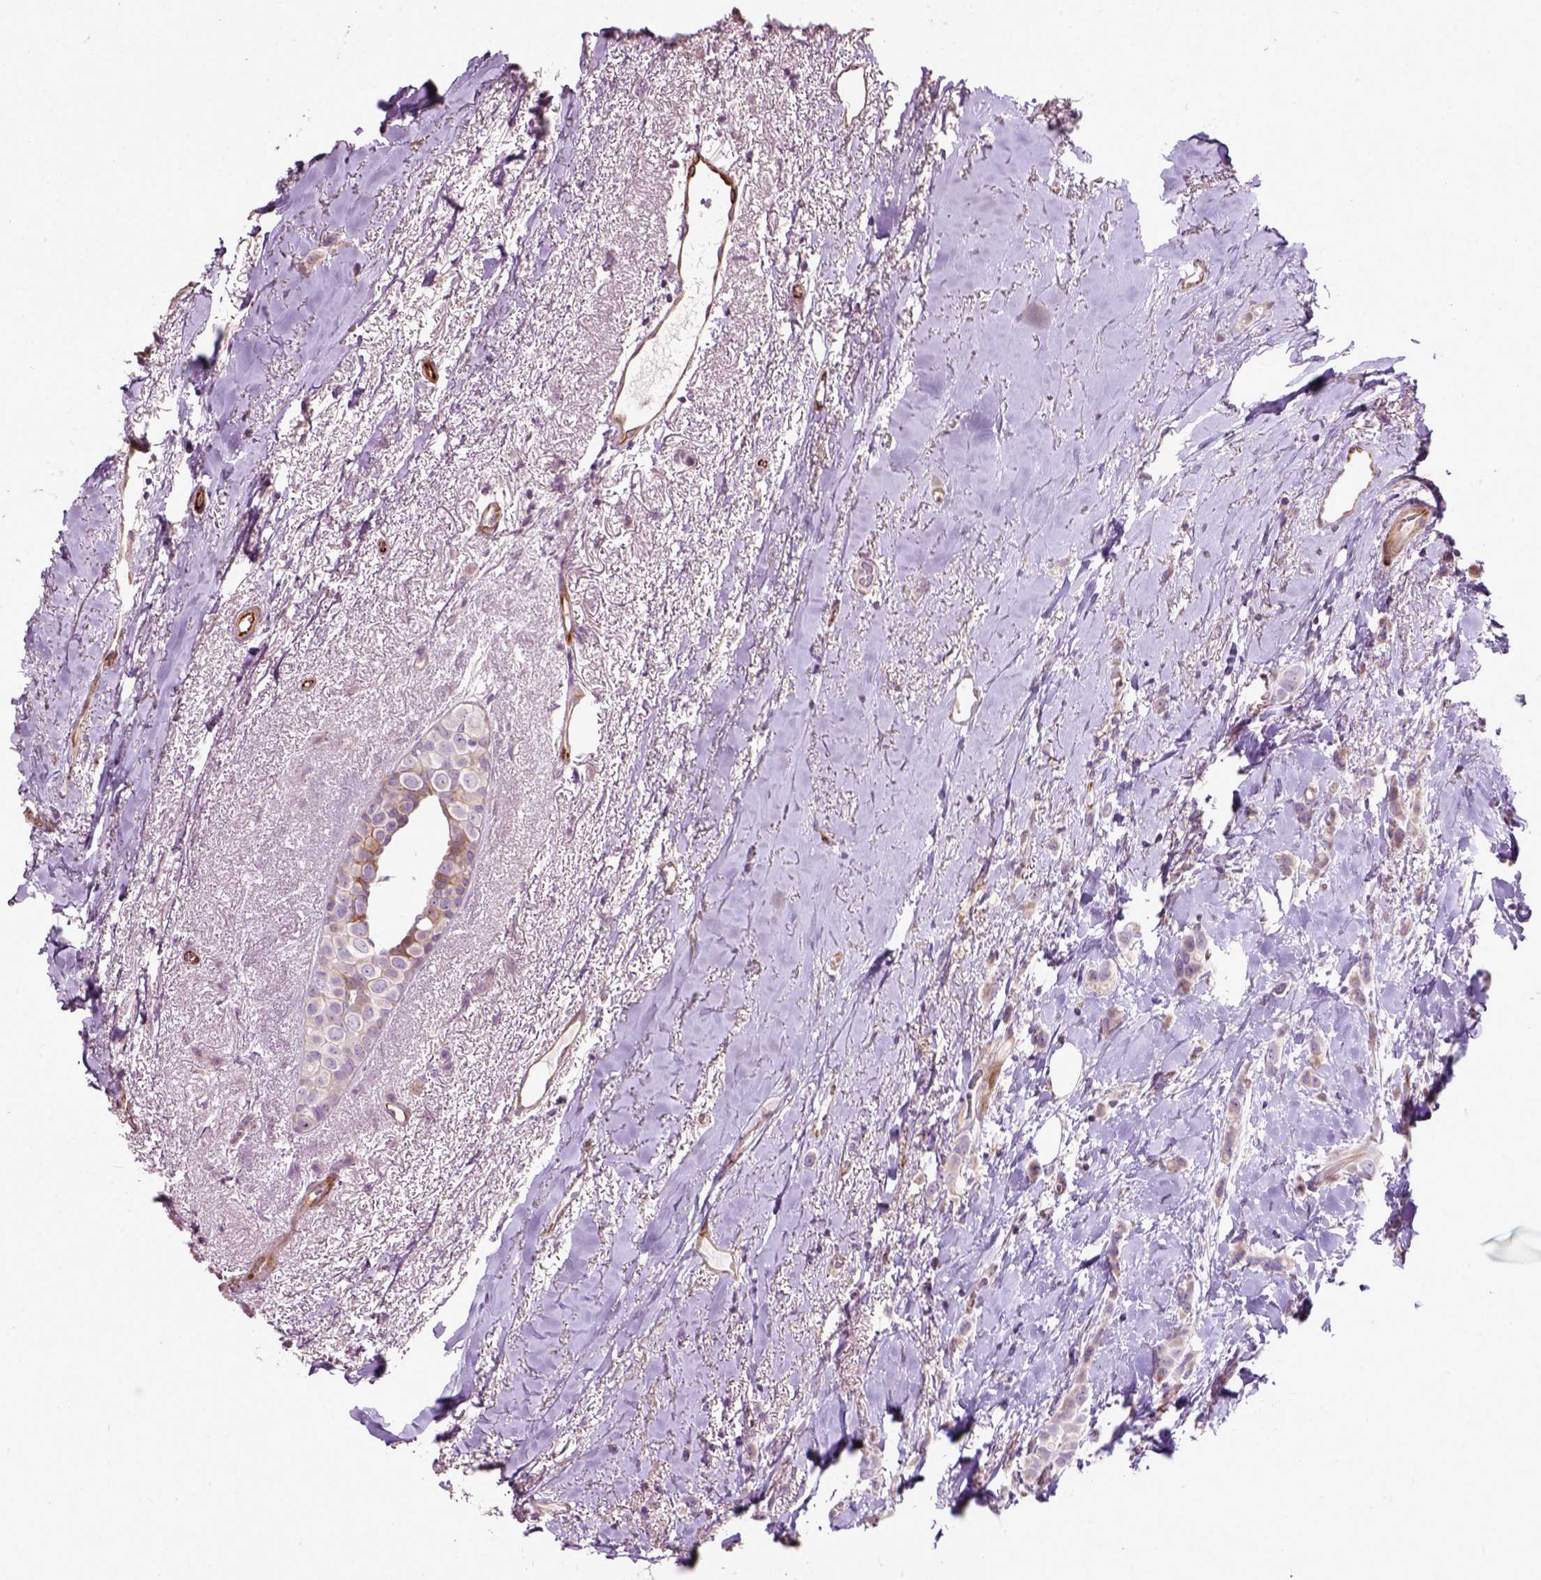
{"staining": {"intensity": "negative", "quantity": "none", "location": "none"}, "tissue": "breast cancer", "cell_type": "Tumor cells", "image_type": "cancer", "snomed": [{"axis": "morphology", "description": "Lobular carcinoma"}, {"axis": "topography", "description": "Breast"}], "caption": "A photomicrograph of human breast cancer is negative for staining in tumor cells.", "gene": "PKP3", "patient": {"sex": "female", "age": 66}}